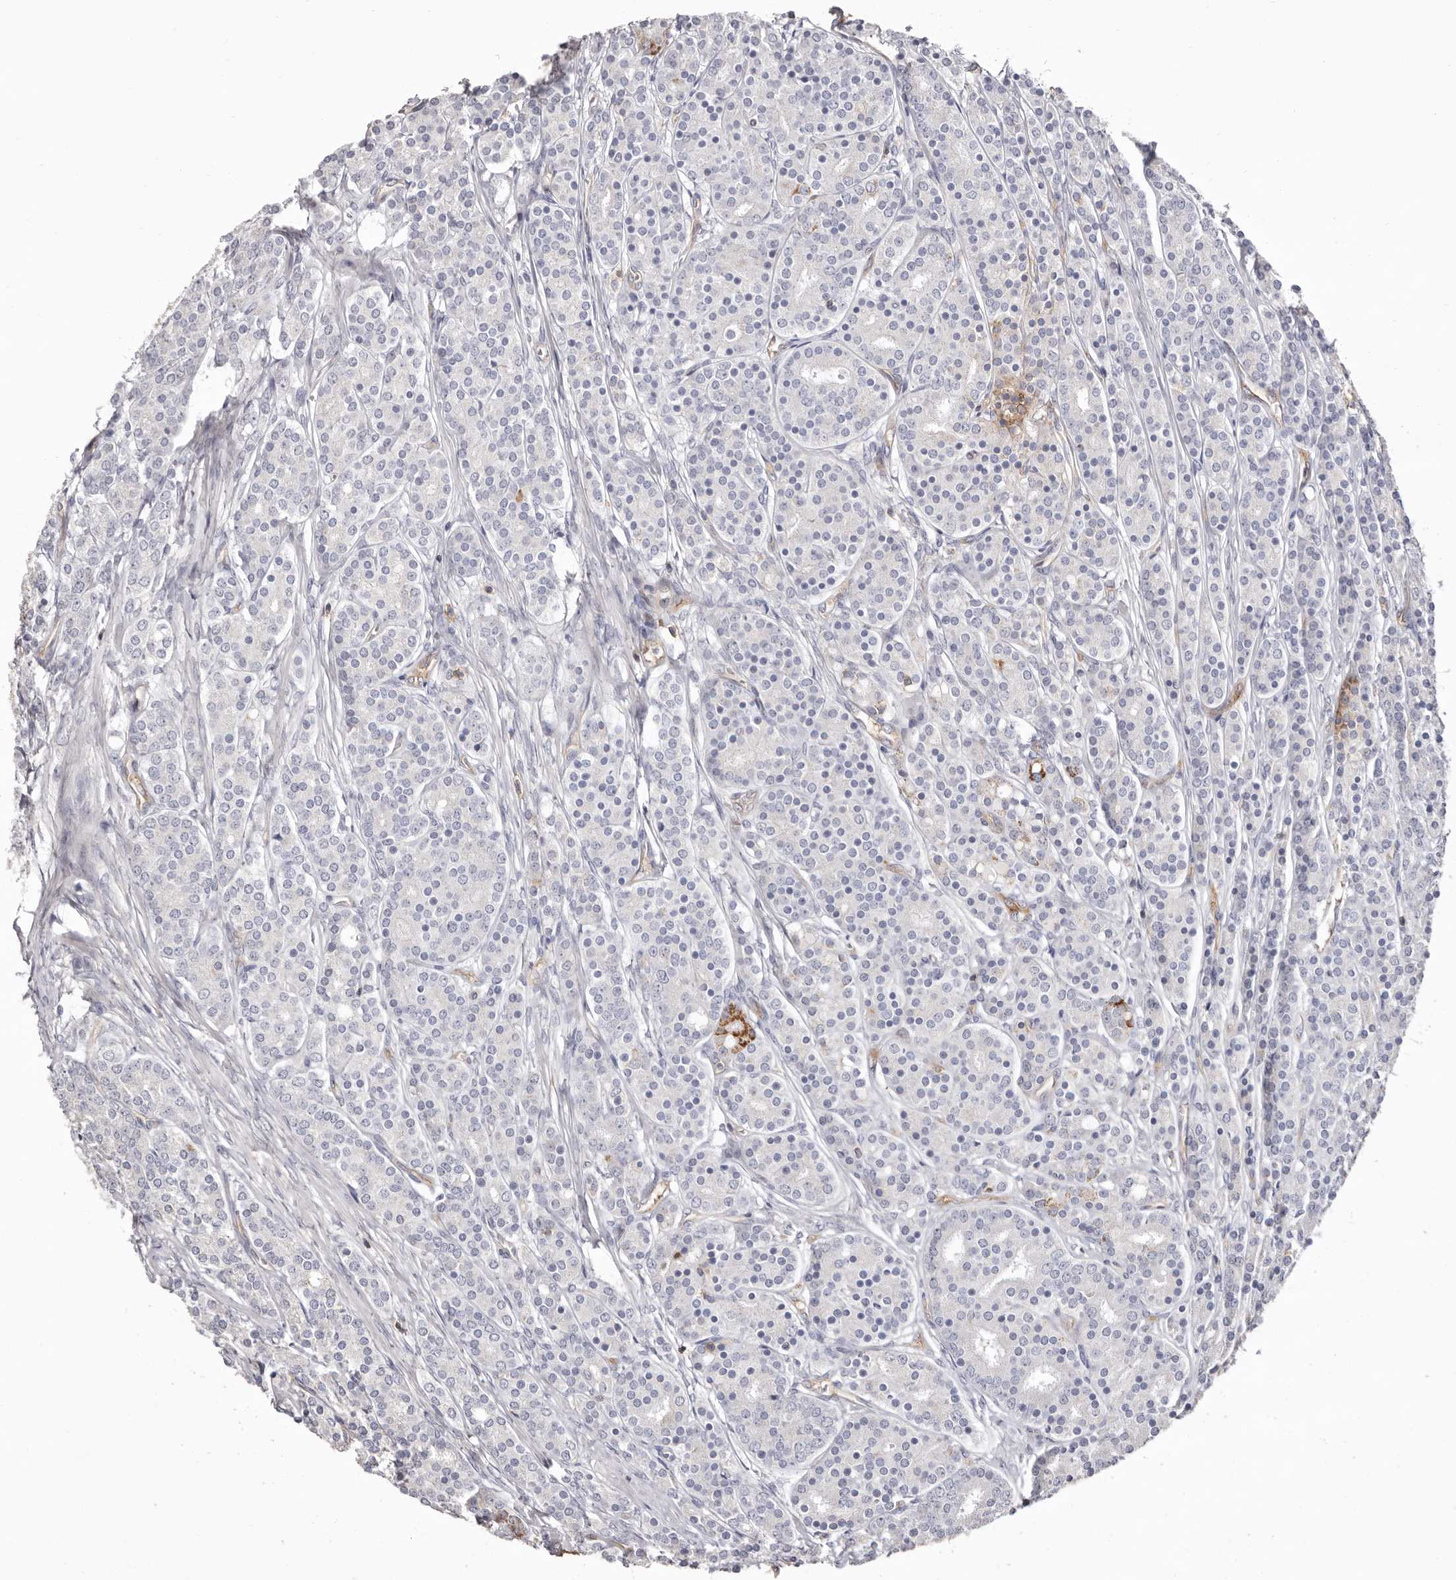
{"staining": {"intensity": "negative", "quantity": "none", "location": "none"}, "tissue": "prostate cancer", "cell_type": "Tumor cells", "image_type": "cancer", "snomed": [{"axis": "morphology", "description": "Adenocarcinoma, High grade"}, {"axis": "topography", "description": "Prostate"}], "caption": "High power microscopy micrograph of an immunohistochemistry (IHC) photomicrograph of prostate high-grade adenocarcinoma, revealing no significant positivity in tumor cells.", "gene": "MMACHC", "patient": {"sex": "male", "age": 62}}